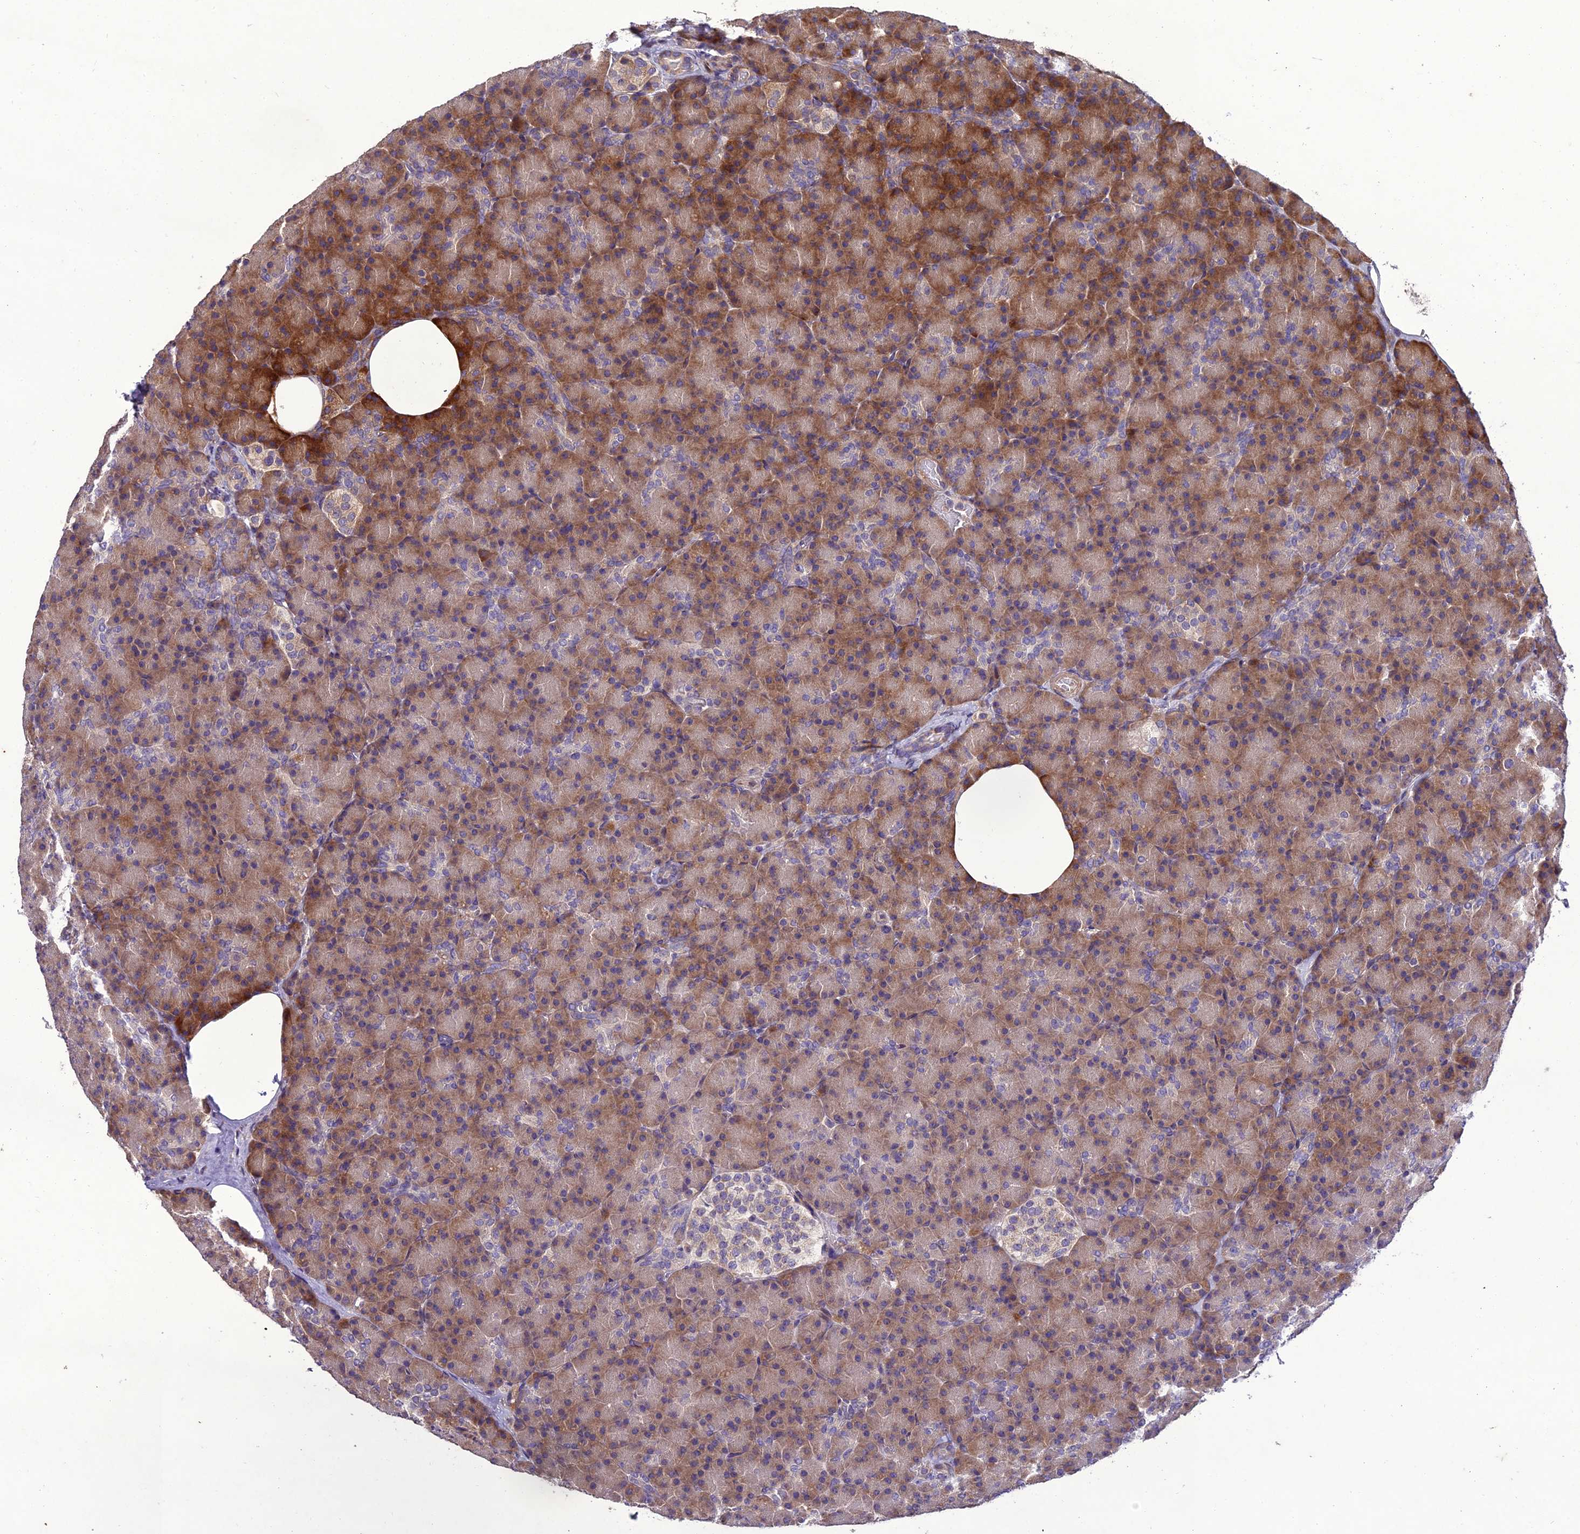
{"staining": {"intensity": "moderate", "quantity": ">75%", "location": "cytoplasmic/membranous"}, "tissue": "pancreas", "cell_type": "Exocrine glandular cells", "image_type": "normal", "snomed": [{"axis": "morphology", "description": "Normal tissue, NOS"}, {"axis": "topography", "description": "Pancreas"}], "caption": "This image reveals immunohistochemistry staining of benign human pancreas, with medium moderate cytoplasmic/membranous staining in about >75% of exocrine glandular cells.", "gene": "CENPL", "patient": {"sex": "female", "age": 43}}